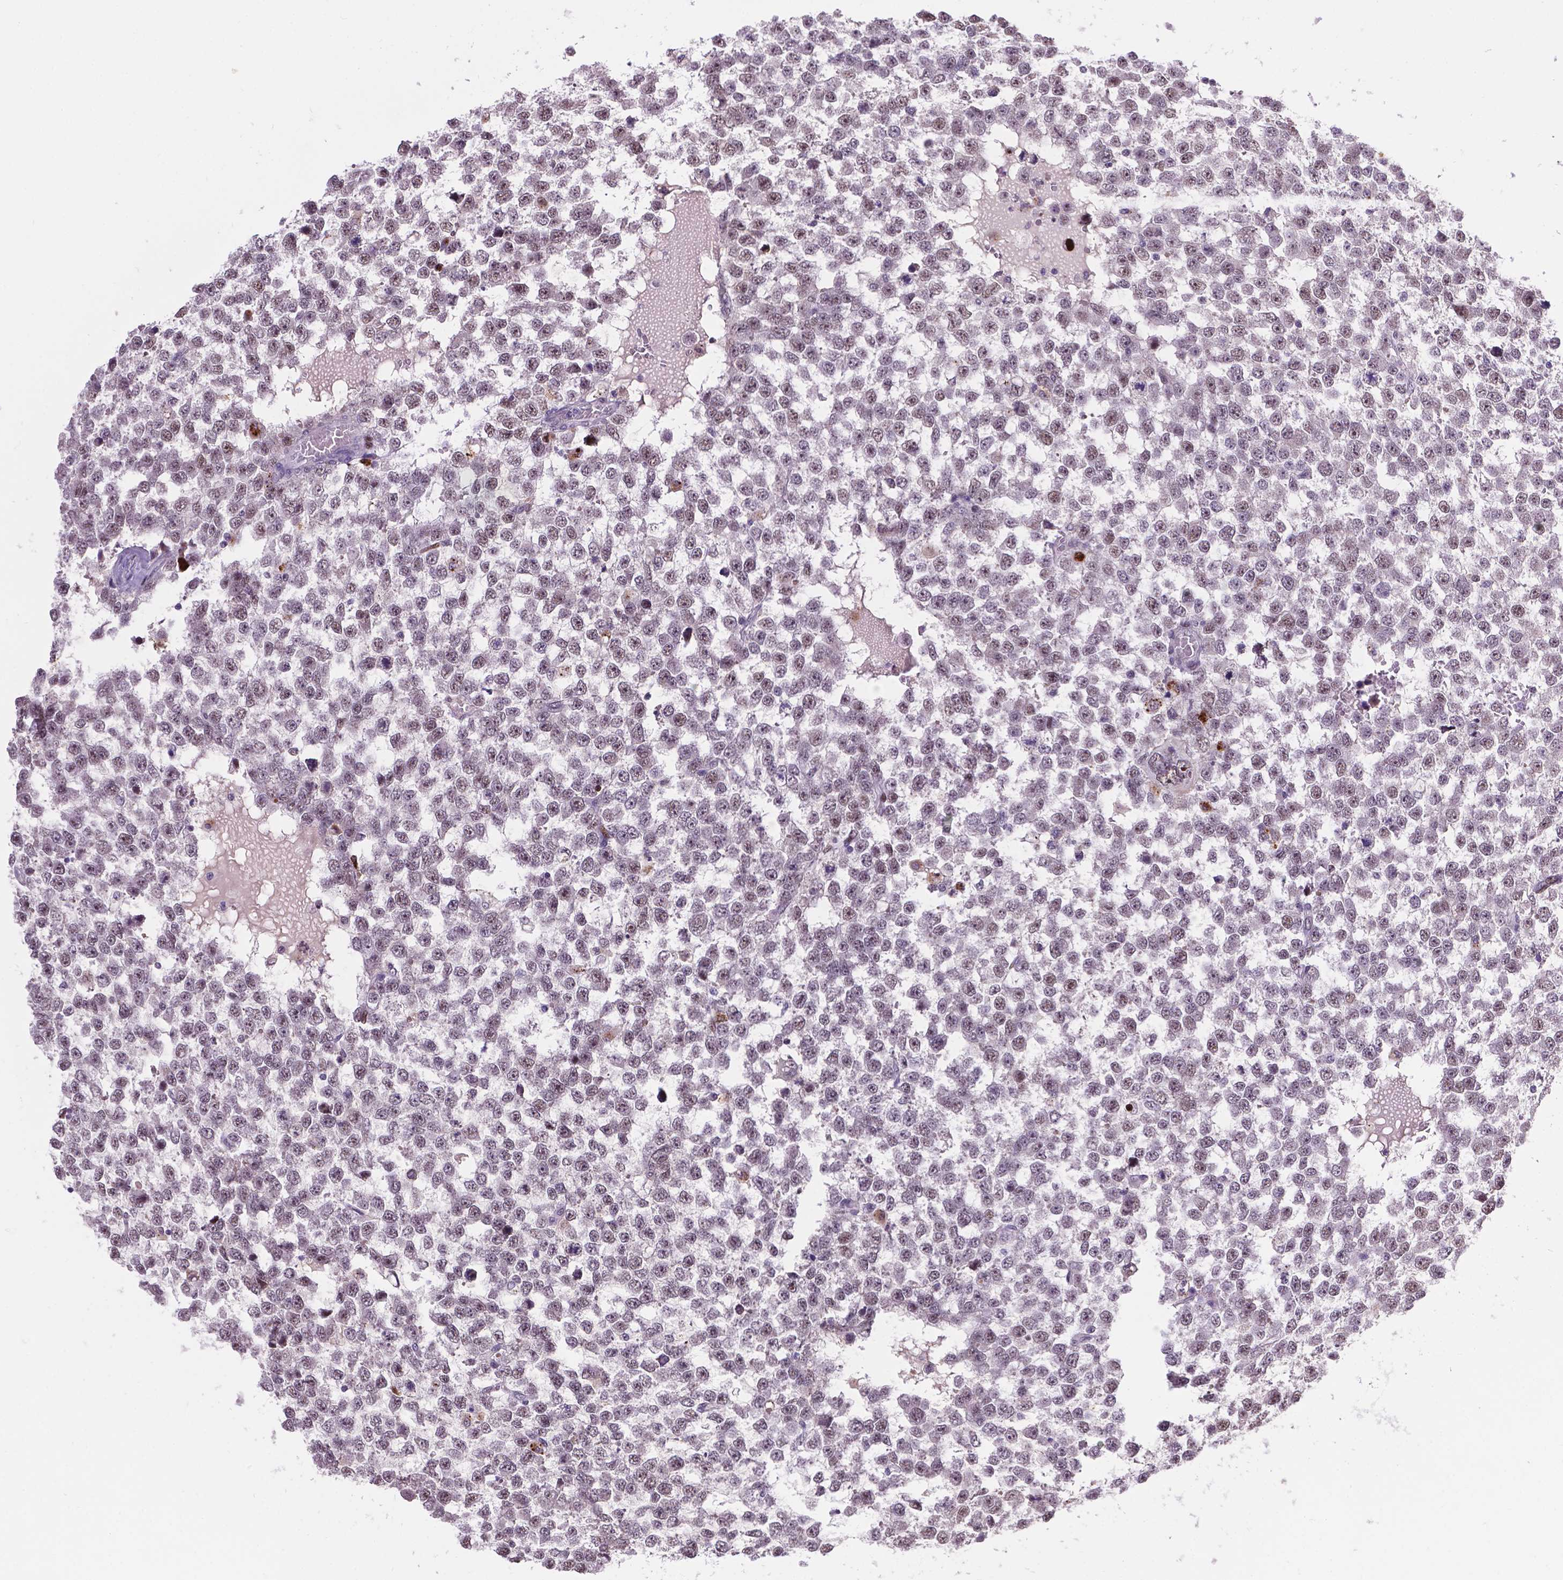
{"staining": {"intensity": "negative", "quantity": "none", "location": "none"}, "tissue": "testis cancer", "cell_type": "Tumor cells", "image_type": "cancer", "snomed": [{"axis": "morphology", "description": "Normal tissue, NOS"}, {"axis": "morphology", "description": "Seminoma, NOS"}, {"axis": "topography", "description": "Testis"}, {"axis": "topography", "description": "Epididymis"}], "caption": "Immunohistochemical staining of testis cancer (seminoma) displays no significant positivity in tumor cells. Nuclei are stained in blue.", "gene": "SMAD3", "patient": {"sex": "male", "age": 34}}